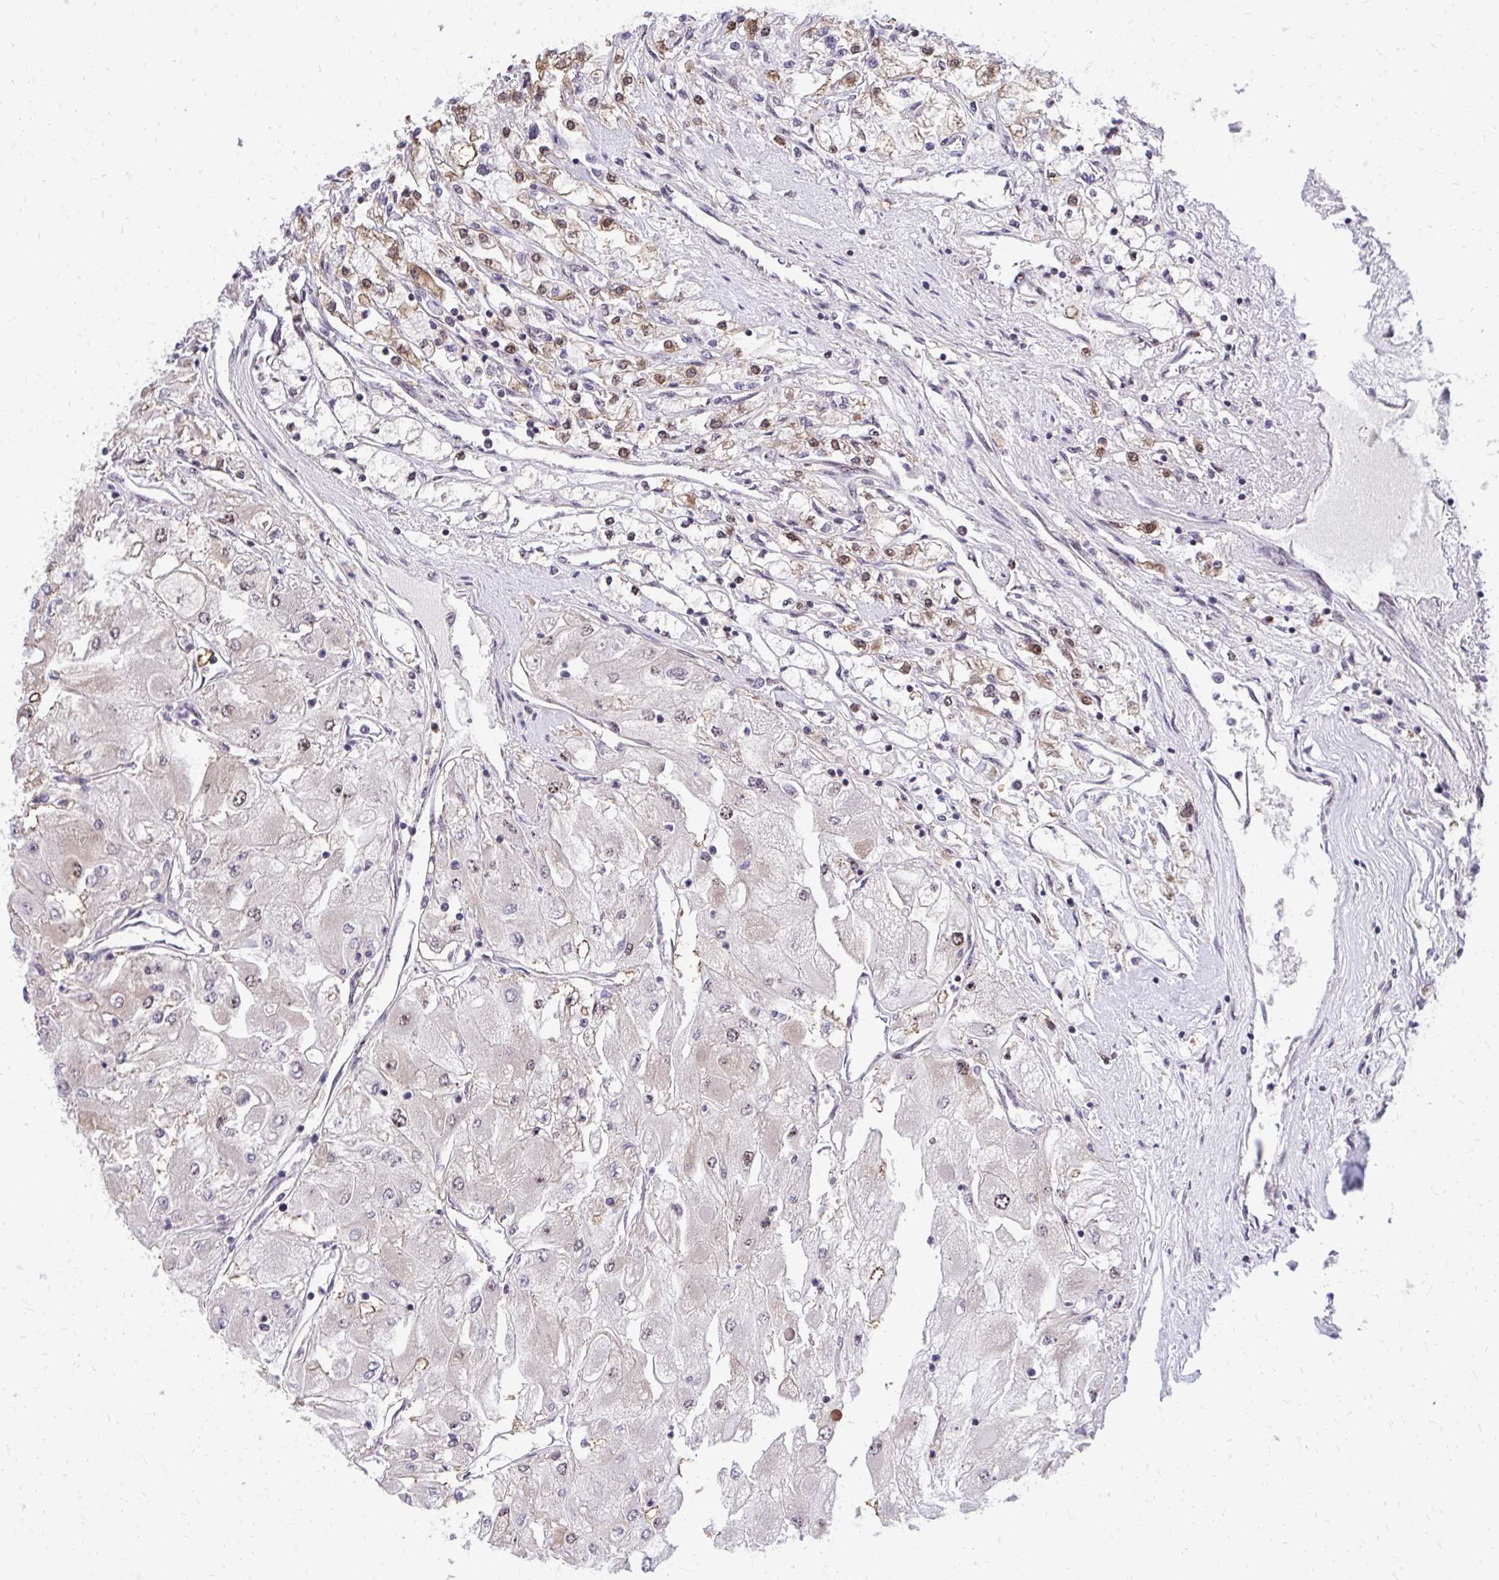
{"staining": {"intensity": "moderate", "quantity": "<25%", "location": "cytoplasmic/membranous,nuclear"}, "tissue": "renal cancer", "cell_type": "Tumor cells", "image_type": "cancer", "snomed": [{"axis": "morphology", "description": "Adenocarcinoma, NOS"}, {"axis": "topography", "description": "Kidney"}], "caption": "Renal cancer stained with a protein marker reveals moderate staining in tumor cells.", "gene": "HOXA4", "patient": {"sex": "male", "age": 80}}